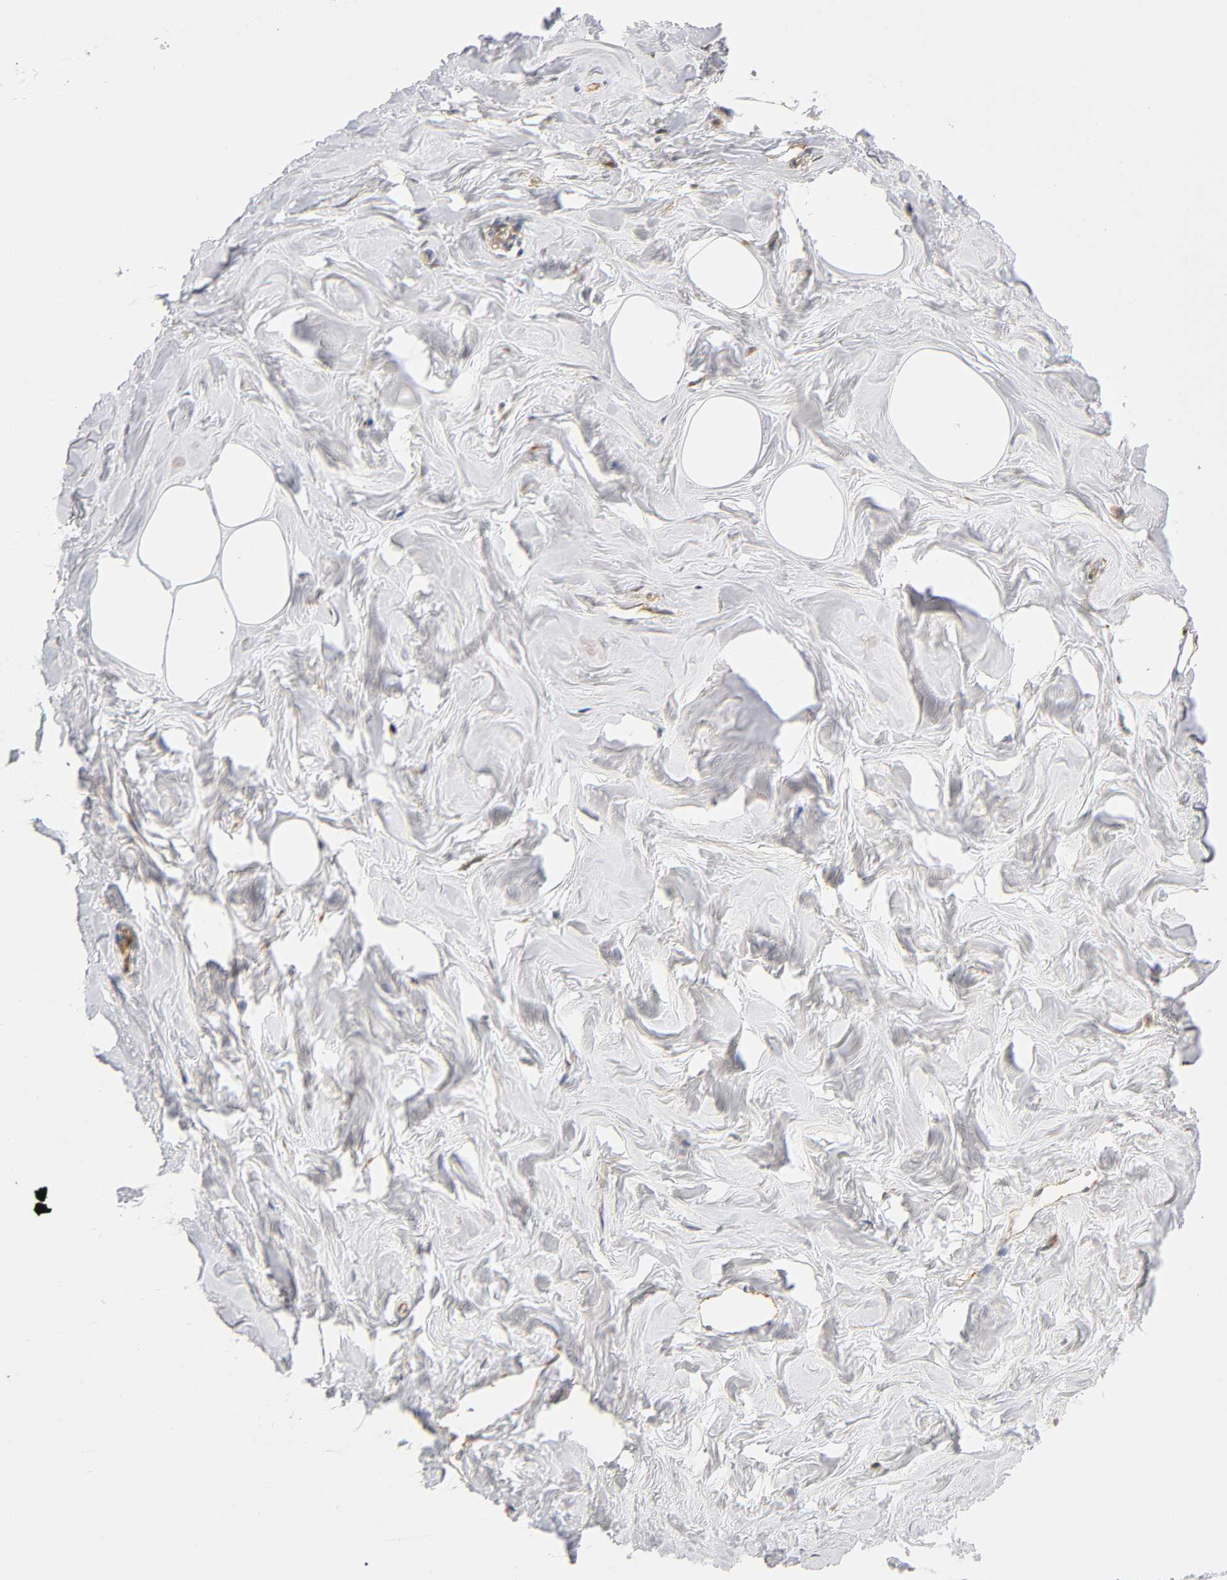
{"staining": {"intensity": "moderate", "quantity": ">75%", "location": "cytoplasmic/membranous"}, "tissue": "breast", "cell_type": "Adipocytes", "image_type": "normal", "snomed": [{"axis": "morphology", "description": "Normal tissue, NOS"}, {"axis": "topography", "description": "Breast"}], "caption": "Normal breast displays moderate cytoplasmic/membranous staining in approximately >75% of adipocytes, visualized by immunohistochemistry.", "gene": "PLD1", "patient": {"sex": "female", "age": 23}}